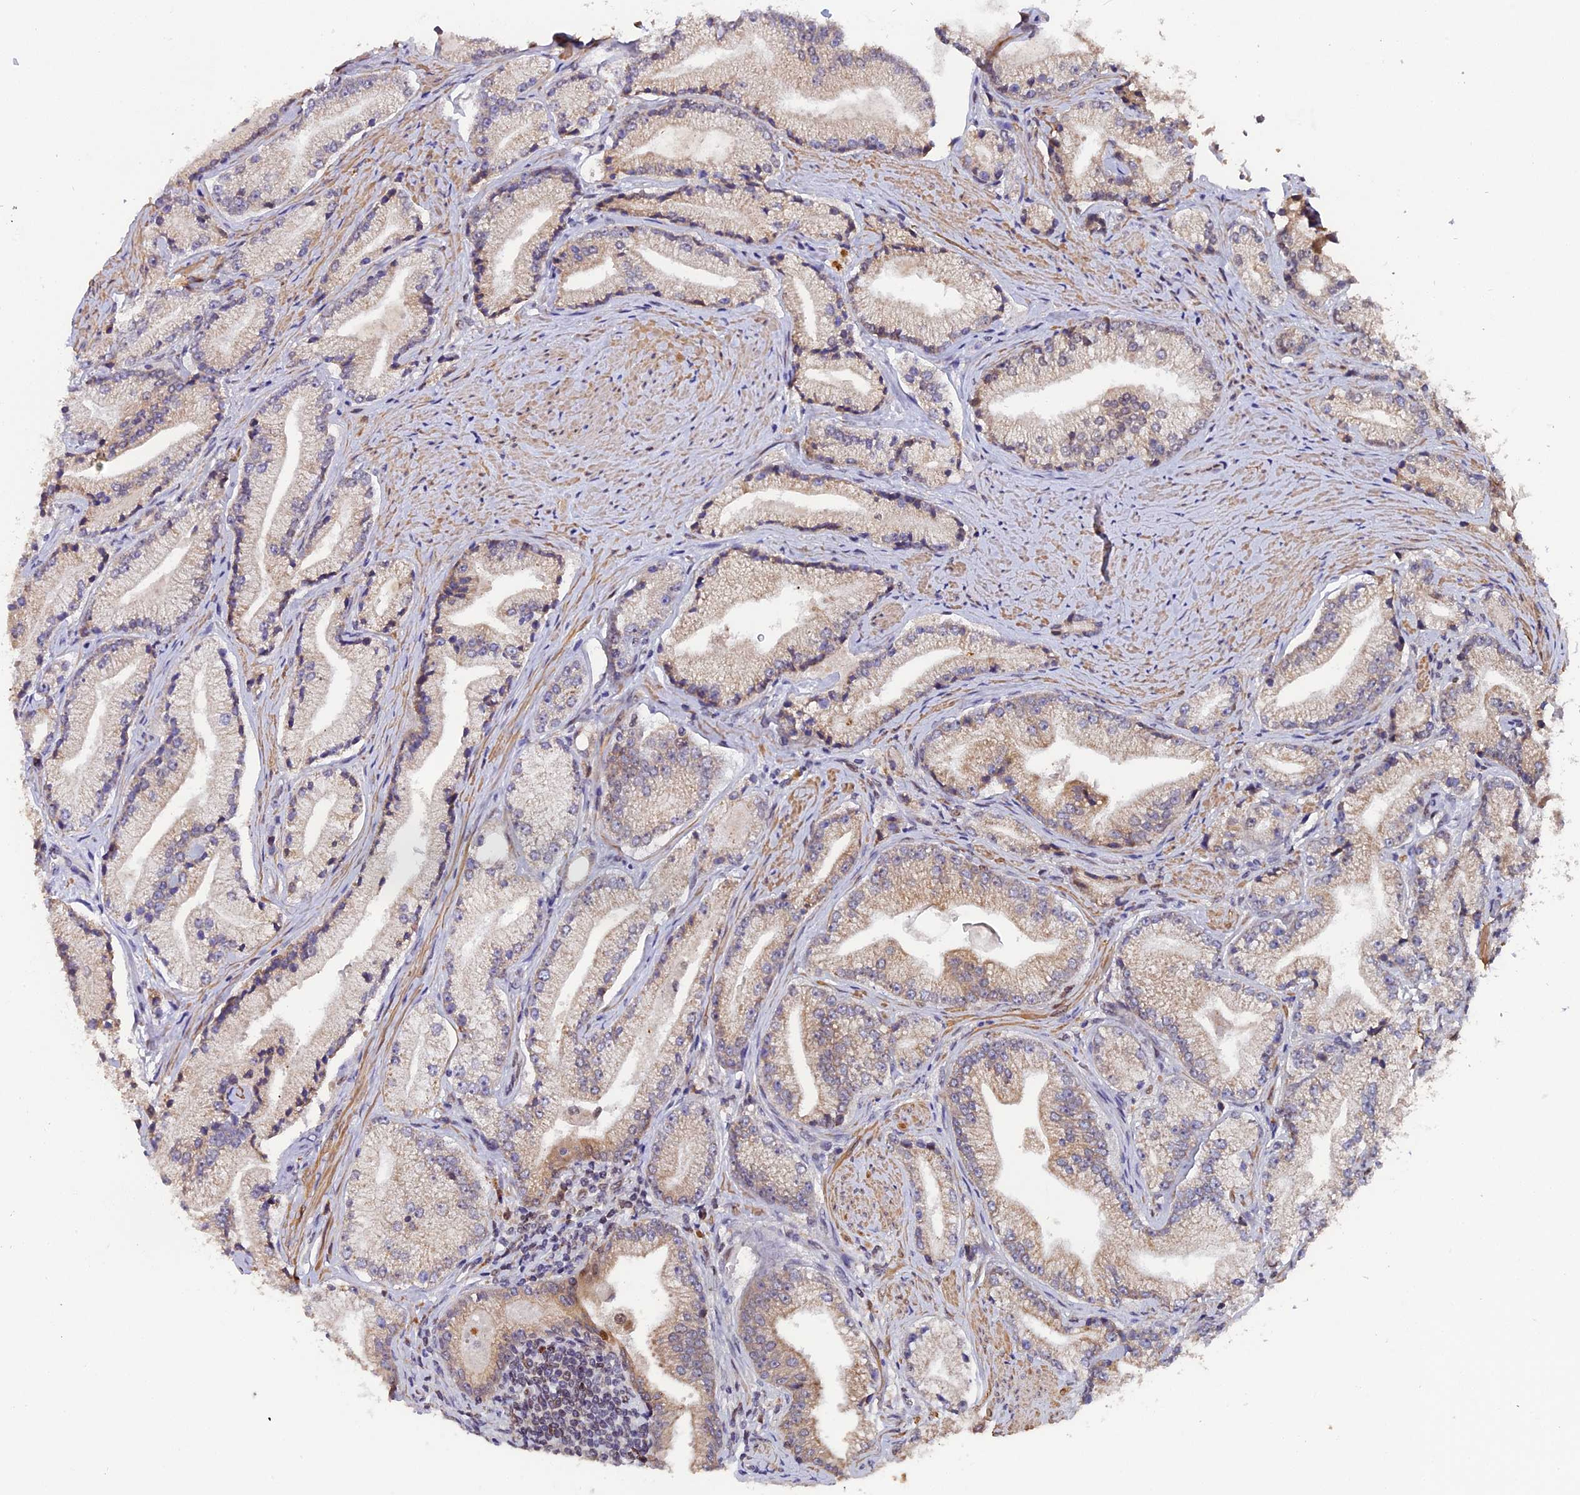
{"staining": {"intensity": "weak", "quantity": "25%-75%", "location": "cytoplasmic/membranous"}, "tissue": "prostate cancer", "cell_type": "Tumor cells", "image_type": "cancer", "snomed": [{"axis": "morphology", "description": "Adenocarcinoma, High grade"}, {"axis": "topography", "description": "Prostate"}], "caption": "Protein analysis of high-grade adenocarcinoma (prostate) tissue displays weak cytoplasmic/membranous staining in approximately 25%-75% of tumor cells.", "gene": "FAM118B", "patient": {"sex": "male", "age": 67}}